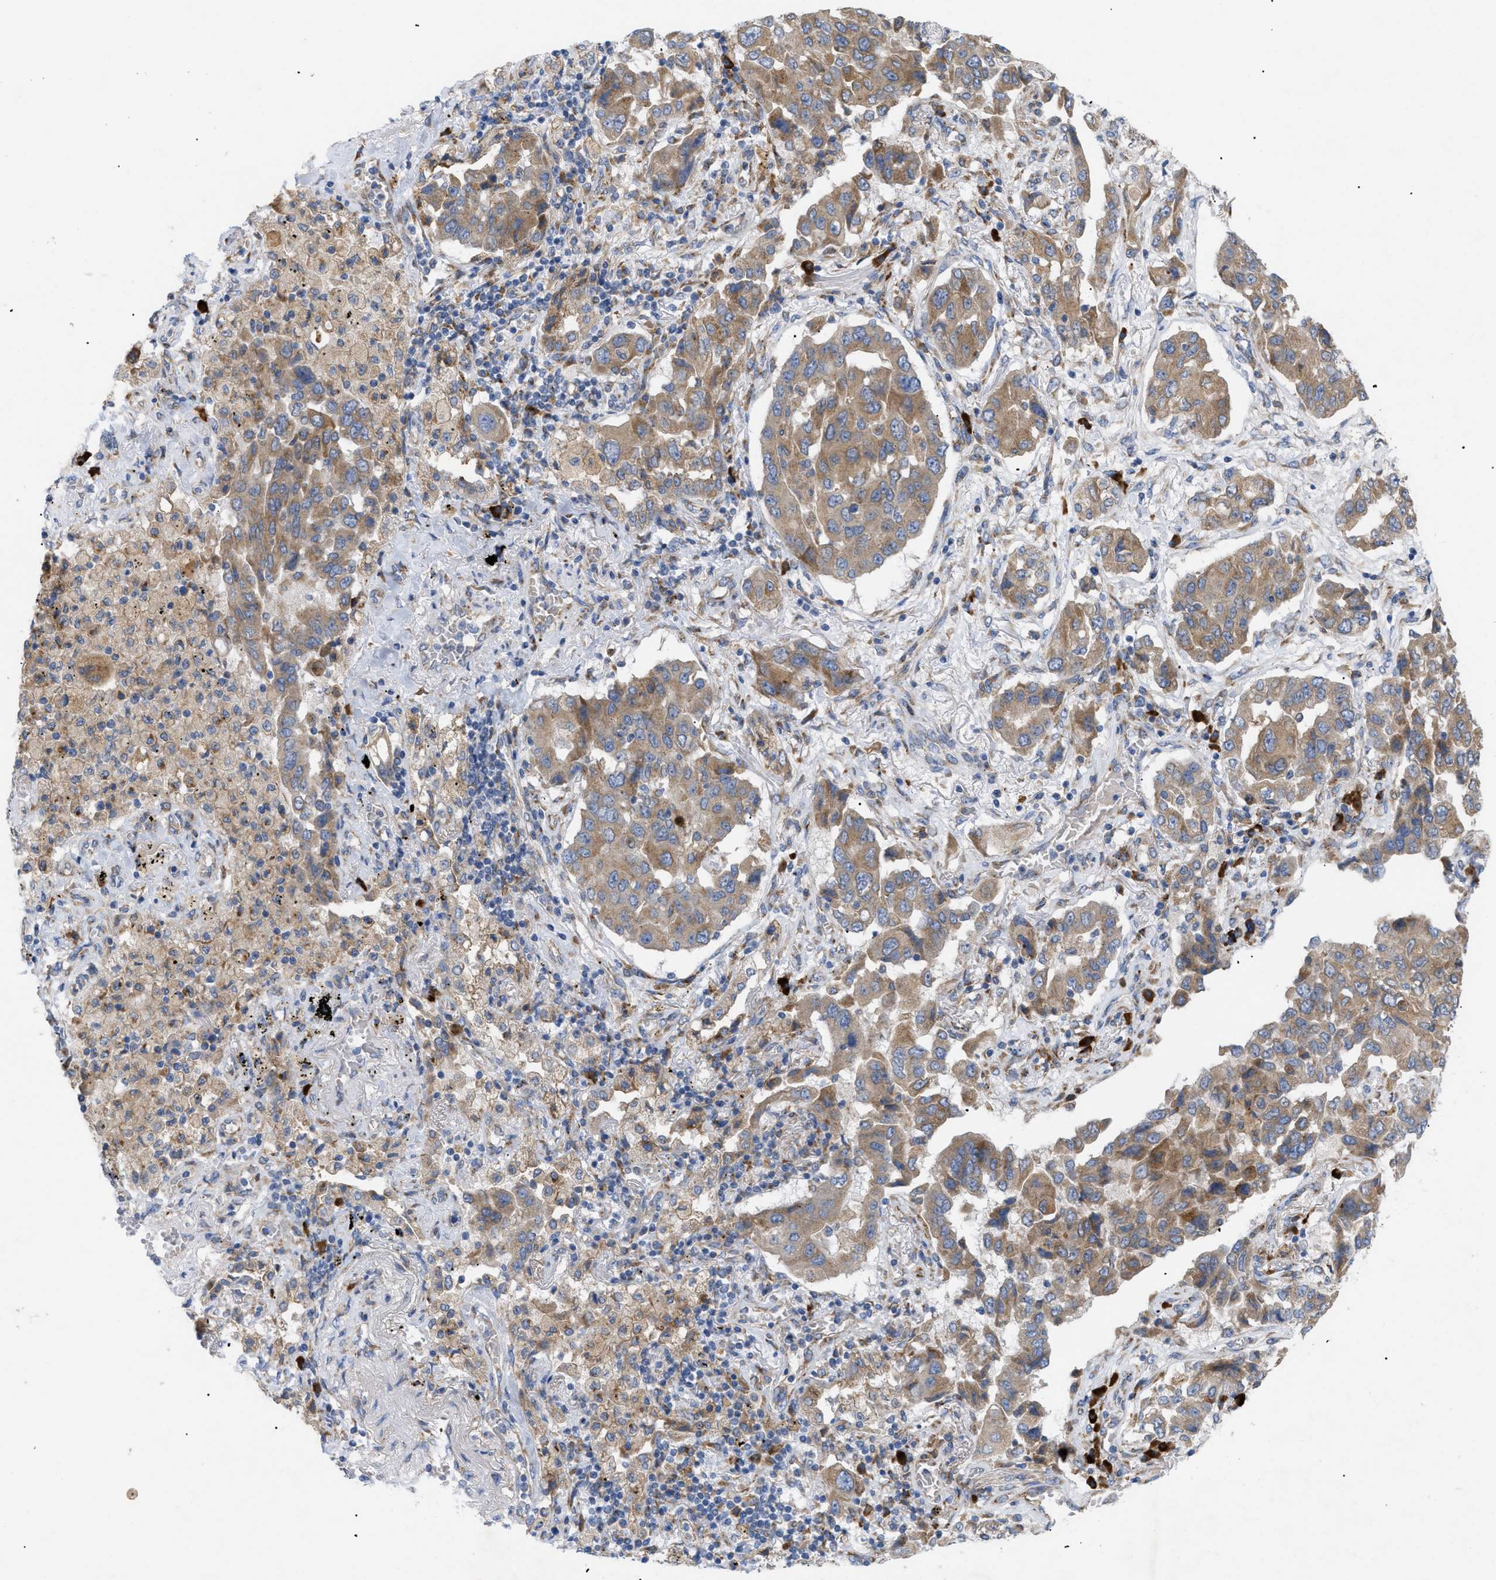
{"staining": {"intensity": "moderate", "quantity": ">75%", "location": "cytoplasmic/membranous"}, "tissue": "lung cancer", "cell_type": "Tumor cells", "image_type": "cancer", "snomed": [{"axis": "morphology", "description": "Adenocarcinoma, NOS"}, {"axis": "topography", "description": "Lung"}], "caption": "The image exhibits staining of lung cancer (adenocarcinoma), revealing moderate cytoplasmic/membranous protein expression (brown color) within tumor cells.", "gene": "SLC50A1", "patient": {"sex": "female", "age": 65}}